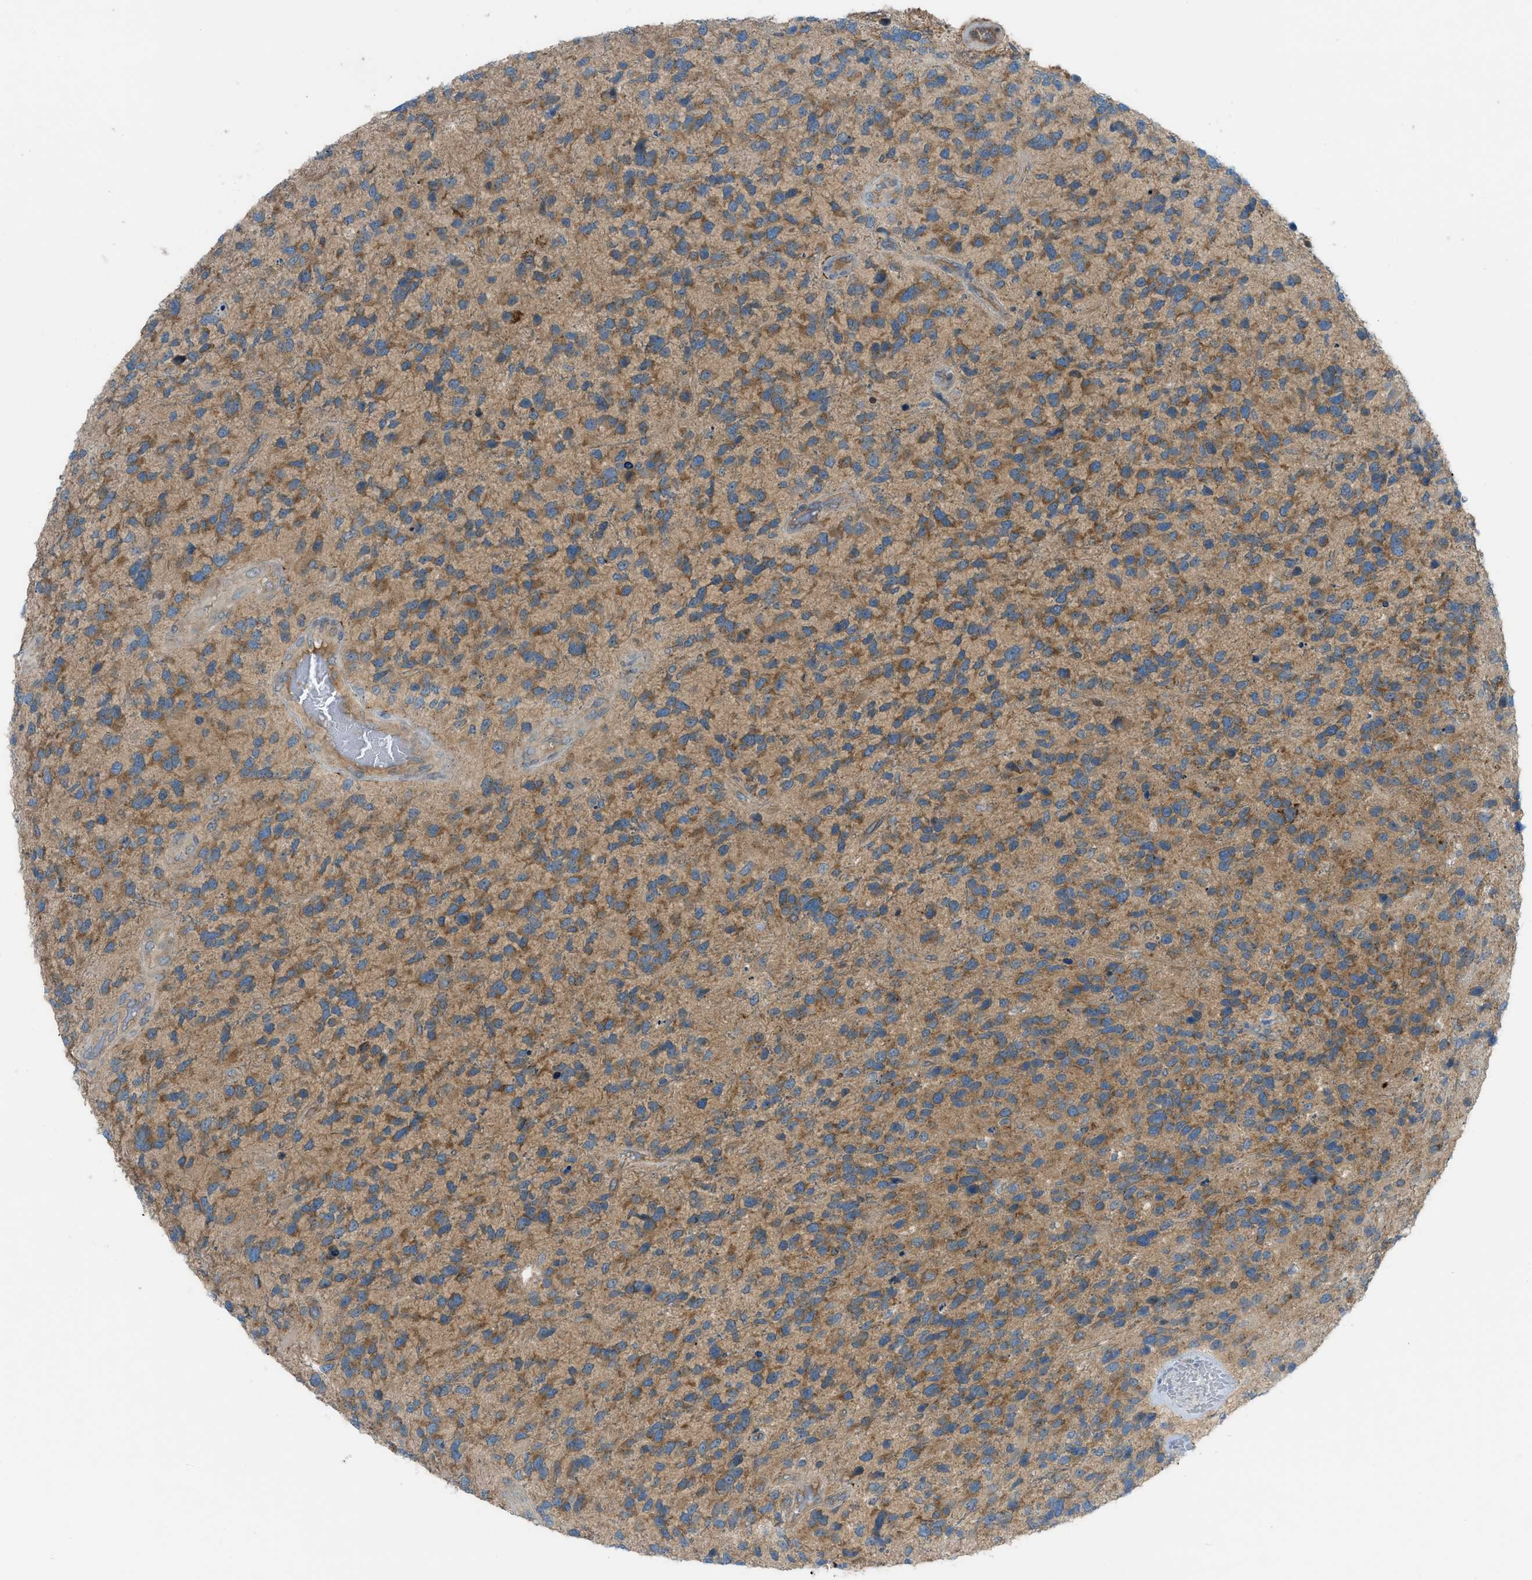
{"staining": {"intensity": "moderate", "quantity": ">75%", "location": "cytoplasmic/membranous"}, "tissue": "glioma", "cell_type": "Tumor cells", "image_type": "cancer", "snomed": [{"axis": "morphology", "description": "Glioma, malignant, High grade"}, {"axis": "topography", "description": "Brain"}], "caption": "Moderate cytoplasmic/membranous expression for a protein is present in about >75% of tumor cells of glioma using IHC.", "gene": "DYRK1A", "patient": {"sex": "female", "age": 58}}